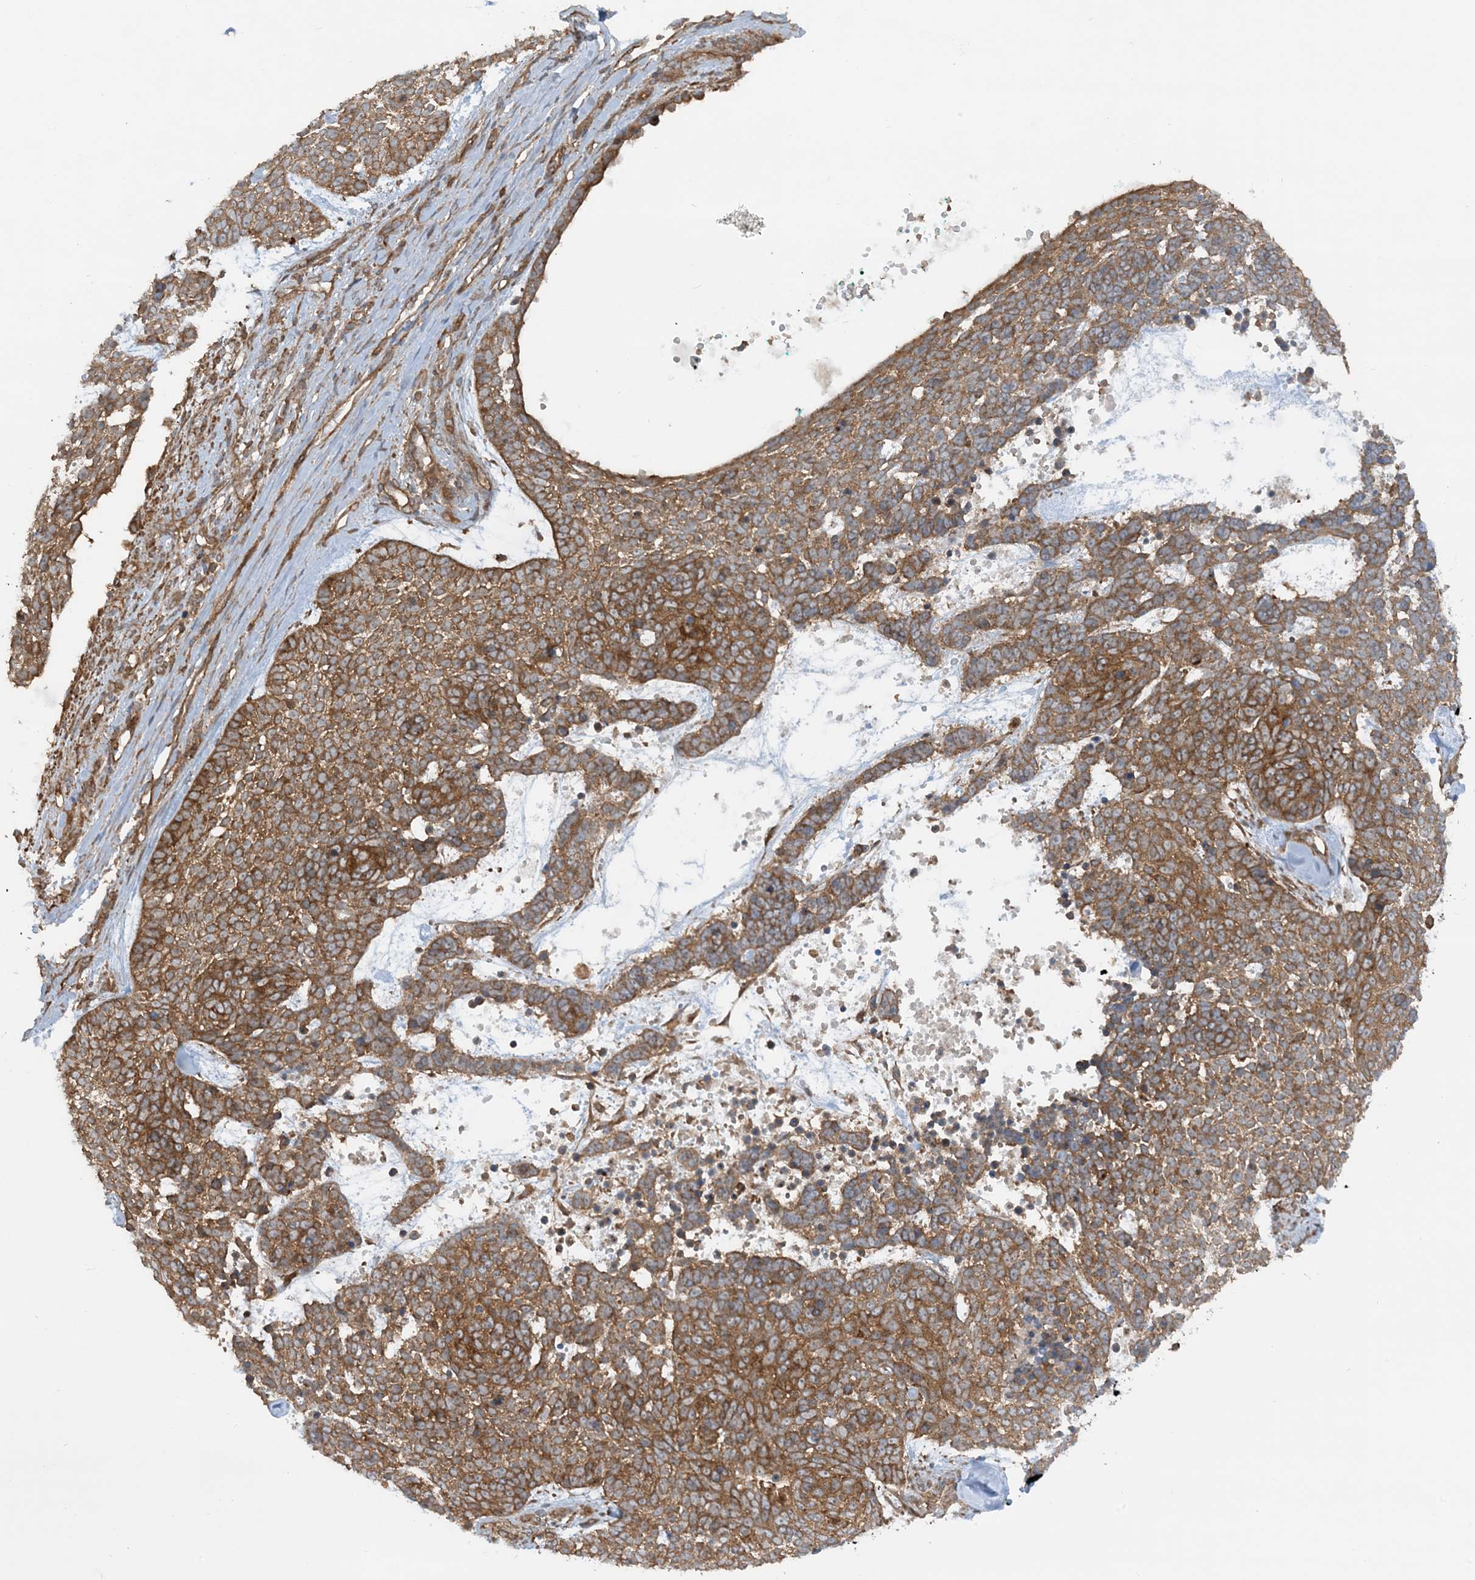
{"staining": {"intensity": "moderate", "quantity": ">75%", "location": "cytoplasmic/membranous"}, "tissue": "skin cancer", "cell_type": "Tumor cells", "image_type": "cancer", "snomed": [{"axis": "morphology", "description": "Basal cell carcinoma"}, {"axis": "topography", "description": "Skin"}], "caption": "Protein staining exhibits moderate cytoplasmic/membranous positivity in about >75% of tumor cells in basal cell carcinoma (skin).", "gene": "STAM2", "patient": {"sex": "female", "age": 81}}